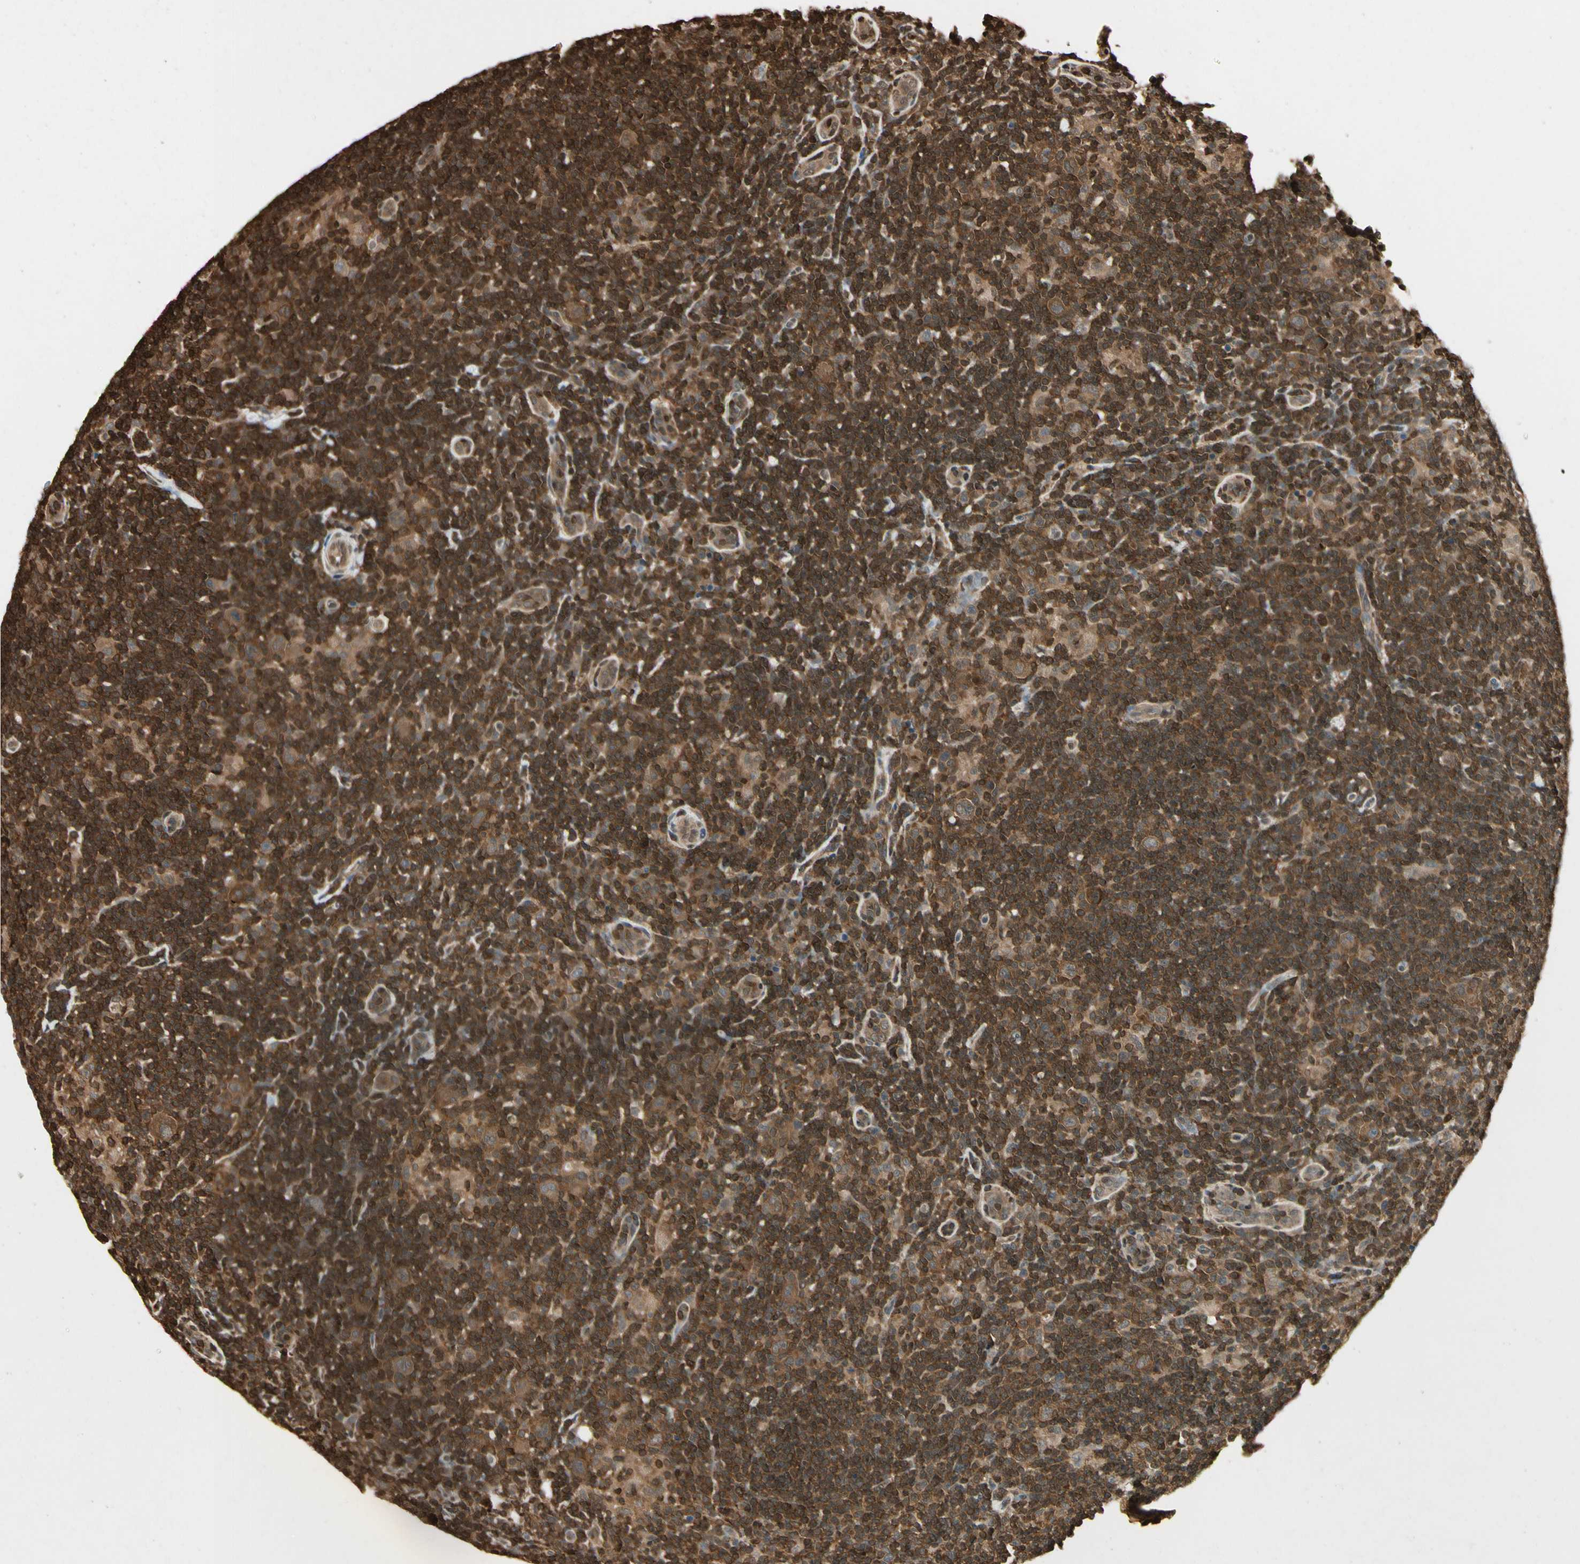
{"staining": {"intensity": "weak", "quantity": ">75%", "location": "cytoplasmic/membranous"}, "tissue": "lymphoma", "cell_type": "Tumor cells", "image_type": "cancer", "snomed": [{"axis": "morphology", "description": "Hodgkin's disease, NOS"}, {"axis": "topography", "description": "Lymph node"}], "caption": "Immunohistochemistry (IHC) of Hodgkin's disease shows low levels of weak cytoplasmic/membranous positivity in approximately >75% of tumor cells. (DAB (3,3'-diaminobenzidine) IHC, brown staining for protein, blue staining for nuclei).", "gene": "YWHAQ", "patient": {"sex": "female", "age": 57}}